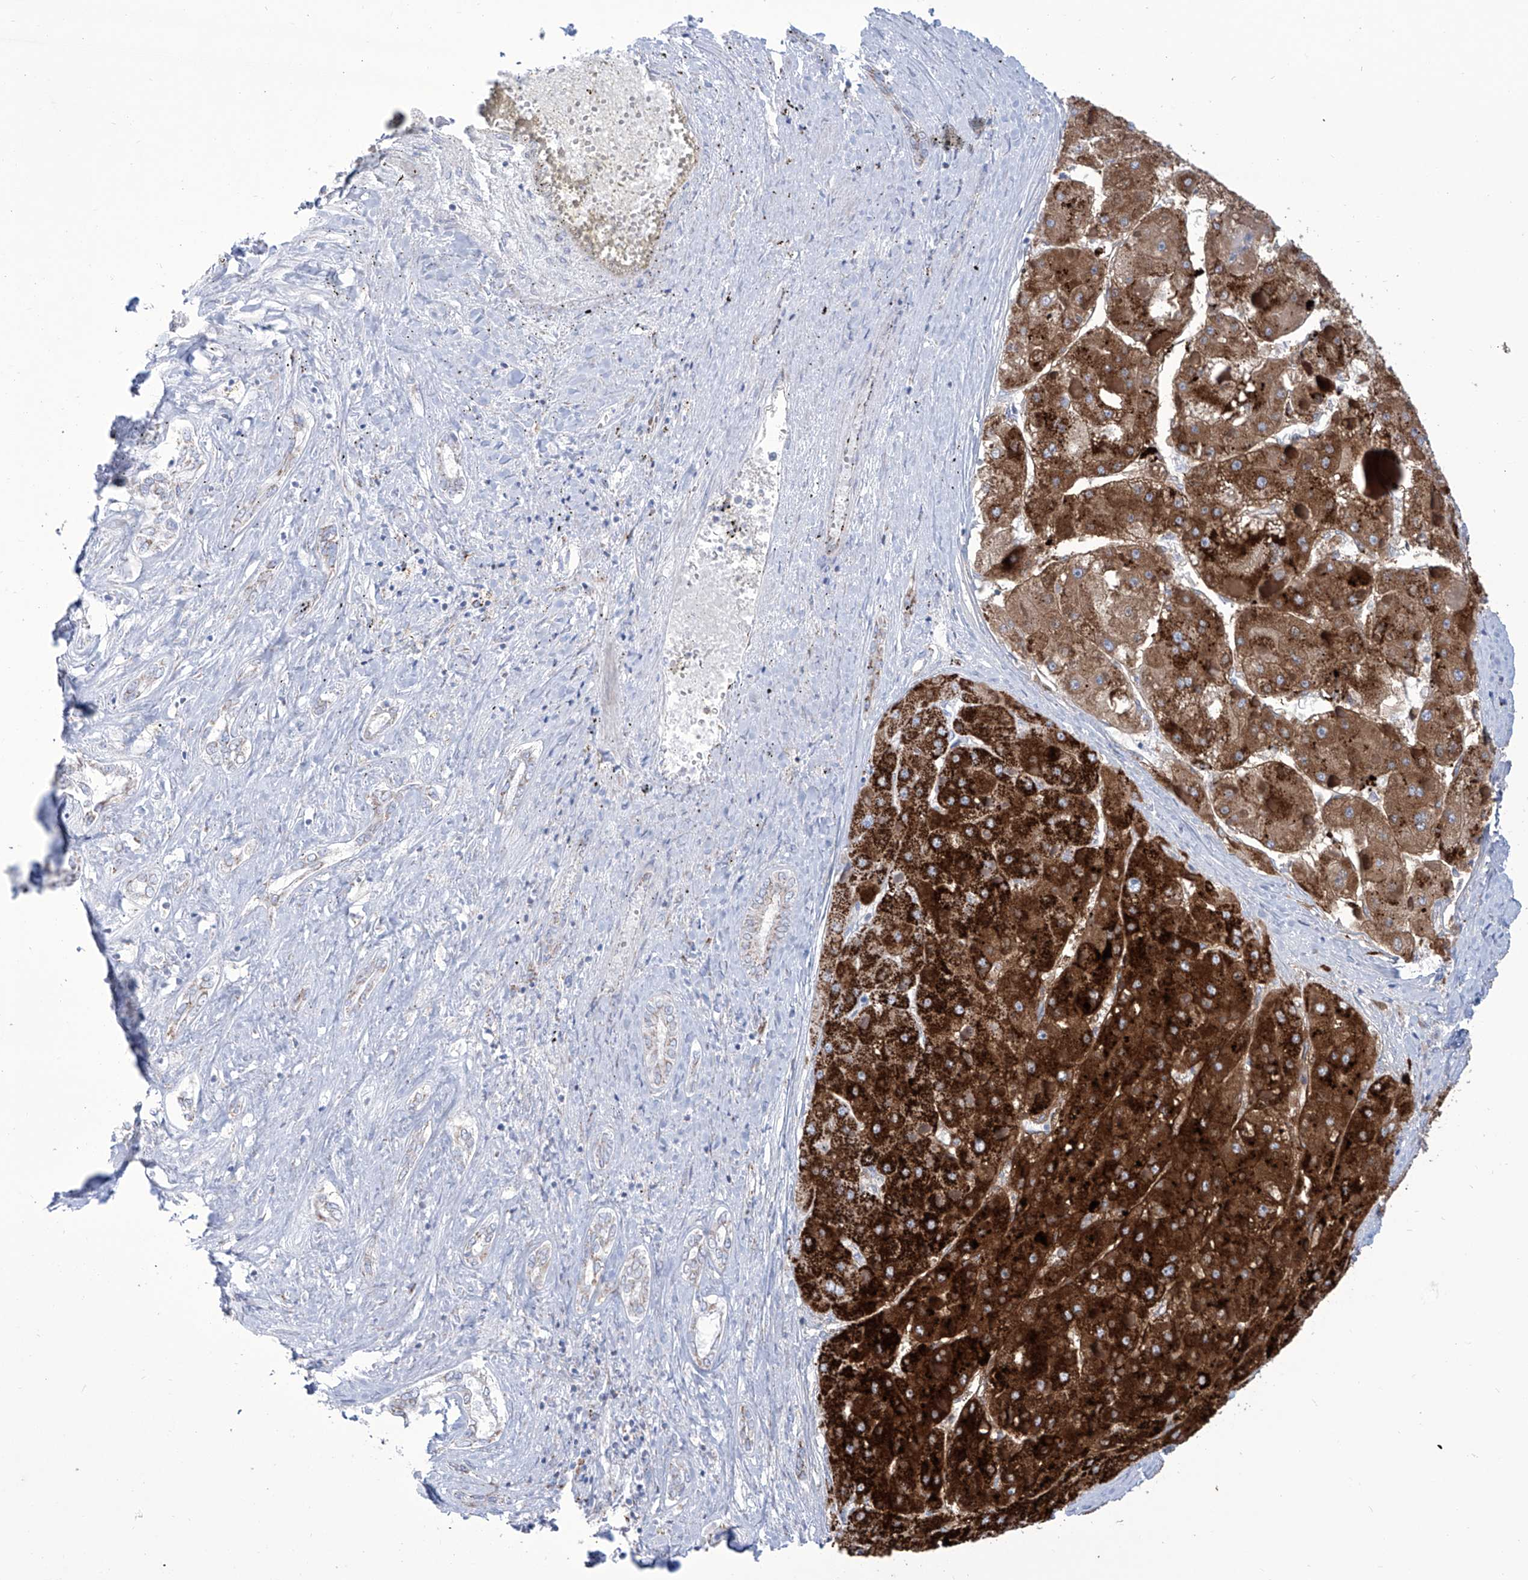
{"staining": {"intensity": "strong", "quantity": ">75%", "location": "cytoplasmic/membranous"}, "tissue": "liver cancer", "cell_type": "Tumor cells", "image_type": "cancer", "snomed": [{"axis": "morphology", "description": "Carcinoma, Hepatocellular, NOS"}, {"axis": "topography", "description": "Liver"}], "caption": "DAB immunohistochemical staining of liver cancer (hepatocellular carcinoma) shows strong cytoplasmic/membranous protein expression in about >75% of tumor cells. (Brightfield microscopy of DAB IHC at high magnification).", "gene": "ALDH6A1", "patient": {"sex": "female", "age": 73}}